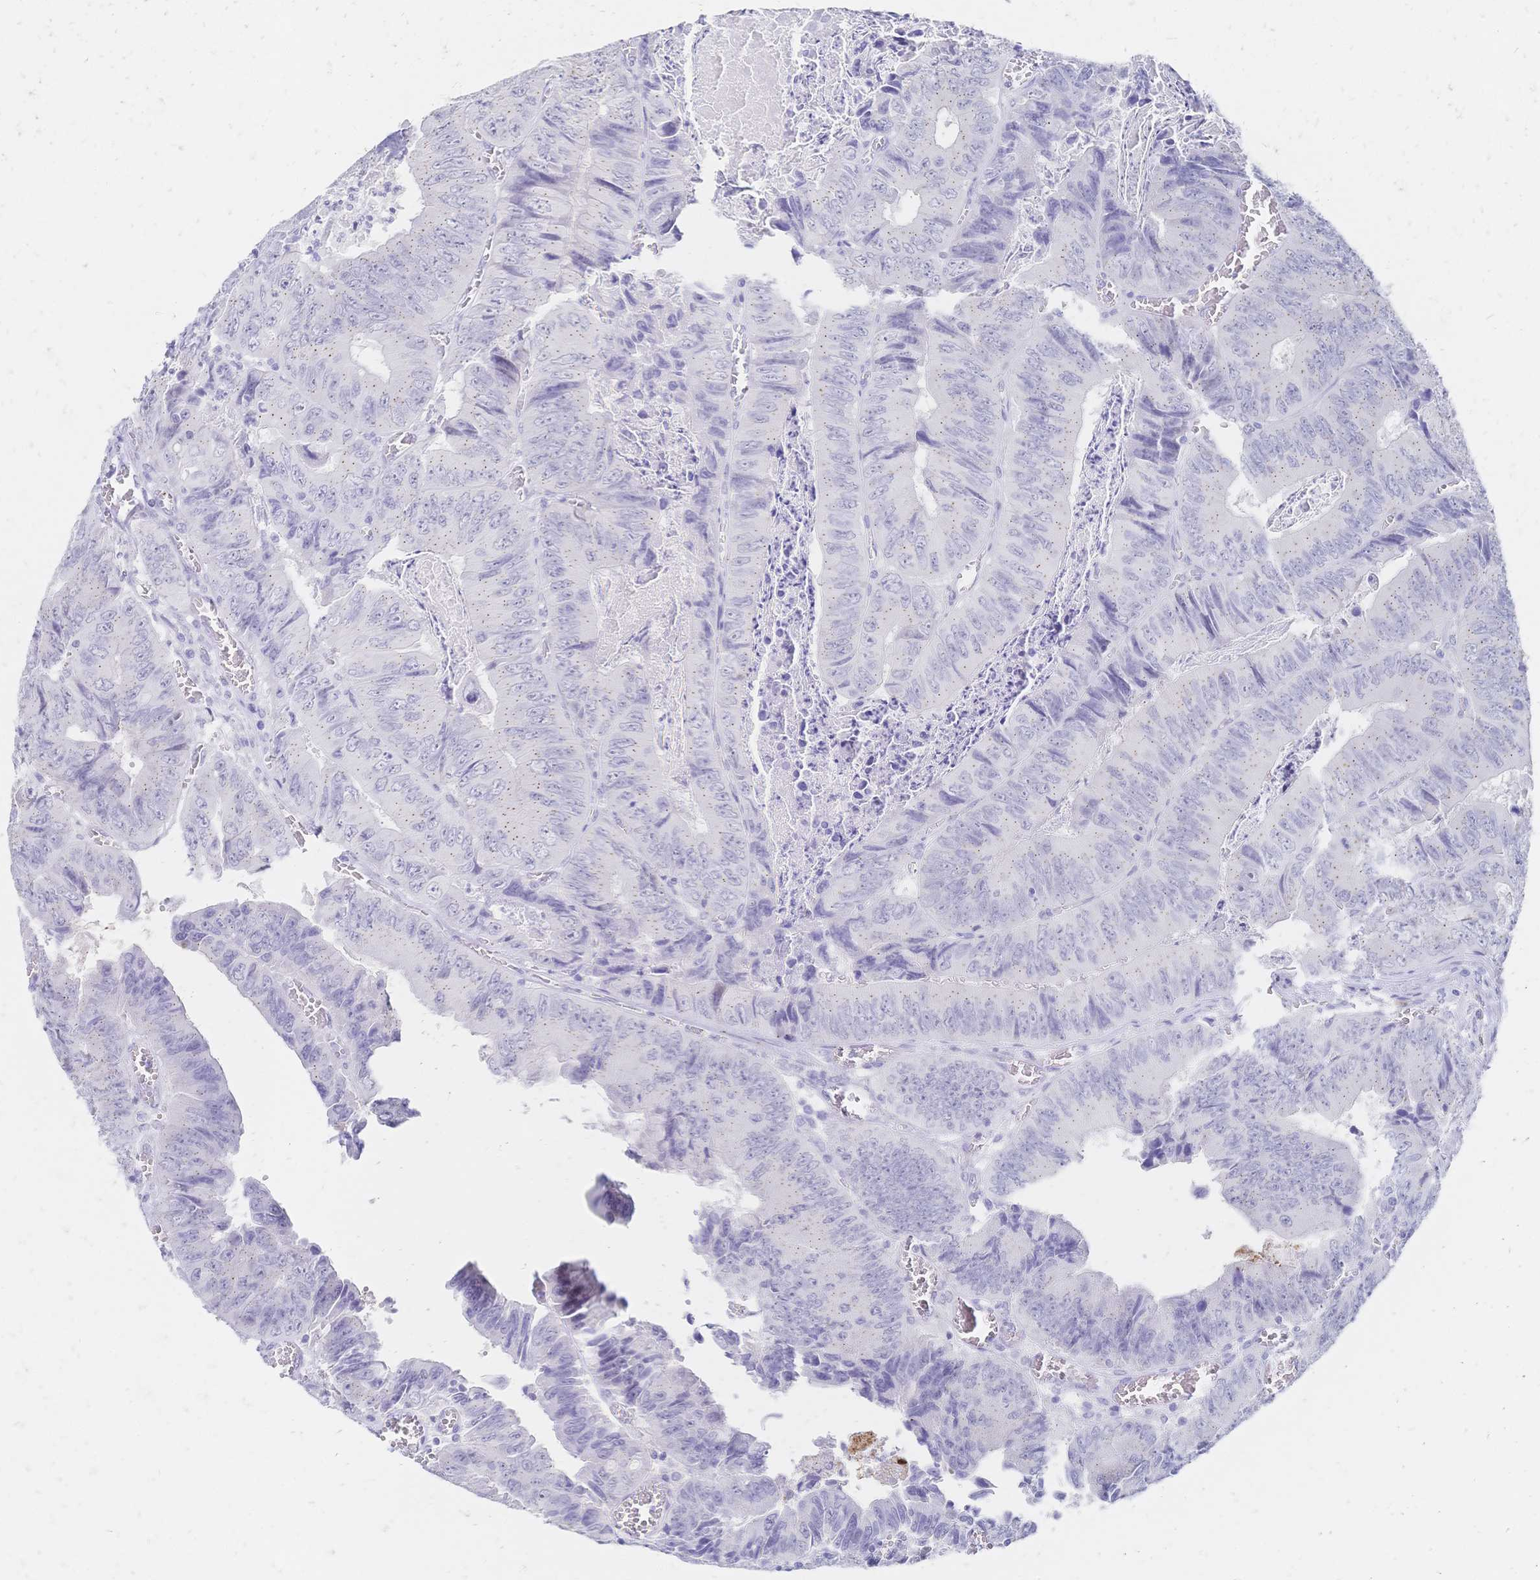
{"staining": {"intensity": "negative", "quantity": "none", "location": "none"}, "tissue": "colorectal cancer", "cell_type": "Tumor cells", "image_type": "cancer", "snomed": [{"axis": "morphology", "description": "Adenocarcinoma, NOS"}, {"axis": "topography", "description": "Colon"}], "caption": "Immunohistochemistry (IHC) of human colorectal adenocarcinoma displays no staining in tumor cells.", "gene": "PSORS1C2", "patient": {"sex": "female", "age": 84}}